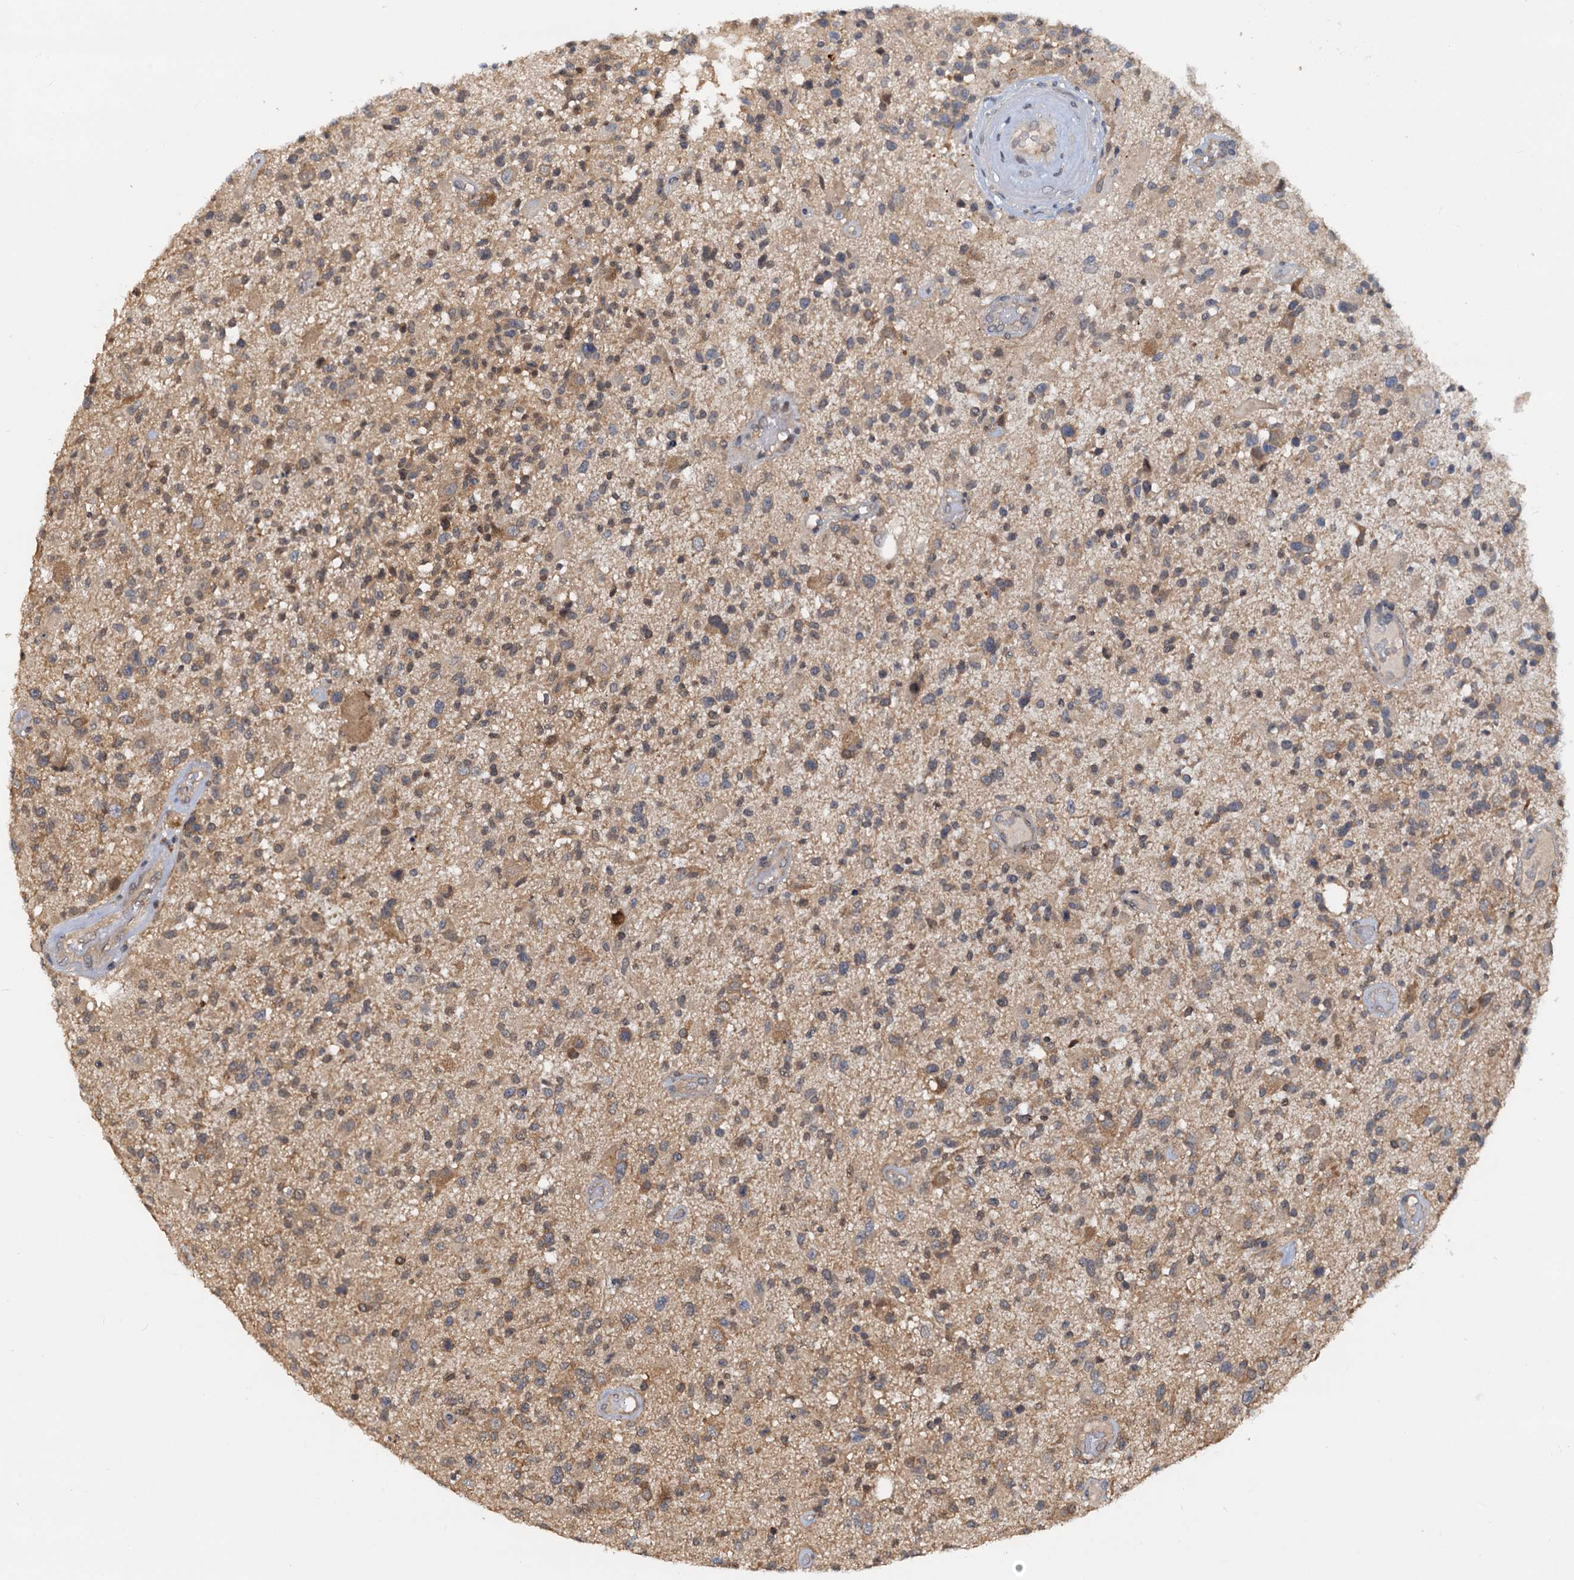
{"staining": {"intensity": "moderate", "quantity": ">75%", "location": "cytoplasmic/membranous"}, "tissue": "glioma", "cell_type": "Tumor cells", "image_type": "cancer", "snomed": [{"axis": "morphology", "description": "Glioma, malignant, High grade"}, {"axis": "morphology", "description": "Glioblastoma, NOS"}, {"axis": "topography", "description": "Brain"}], "caption": "DAB (3,3'-diaminobenzidine) immunohistochemical staining of human glioblastoma exhibits moderate cytoplasmic/membranous protein expression in about >75% of tumor cells. (DAB IHC with brightfield microscopy, high magnification).", "gene": "PTGES3", "patient": {"sex": "male", "age": 60}}